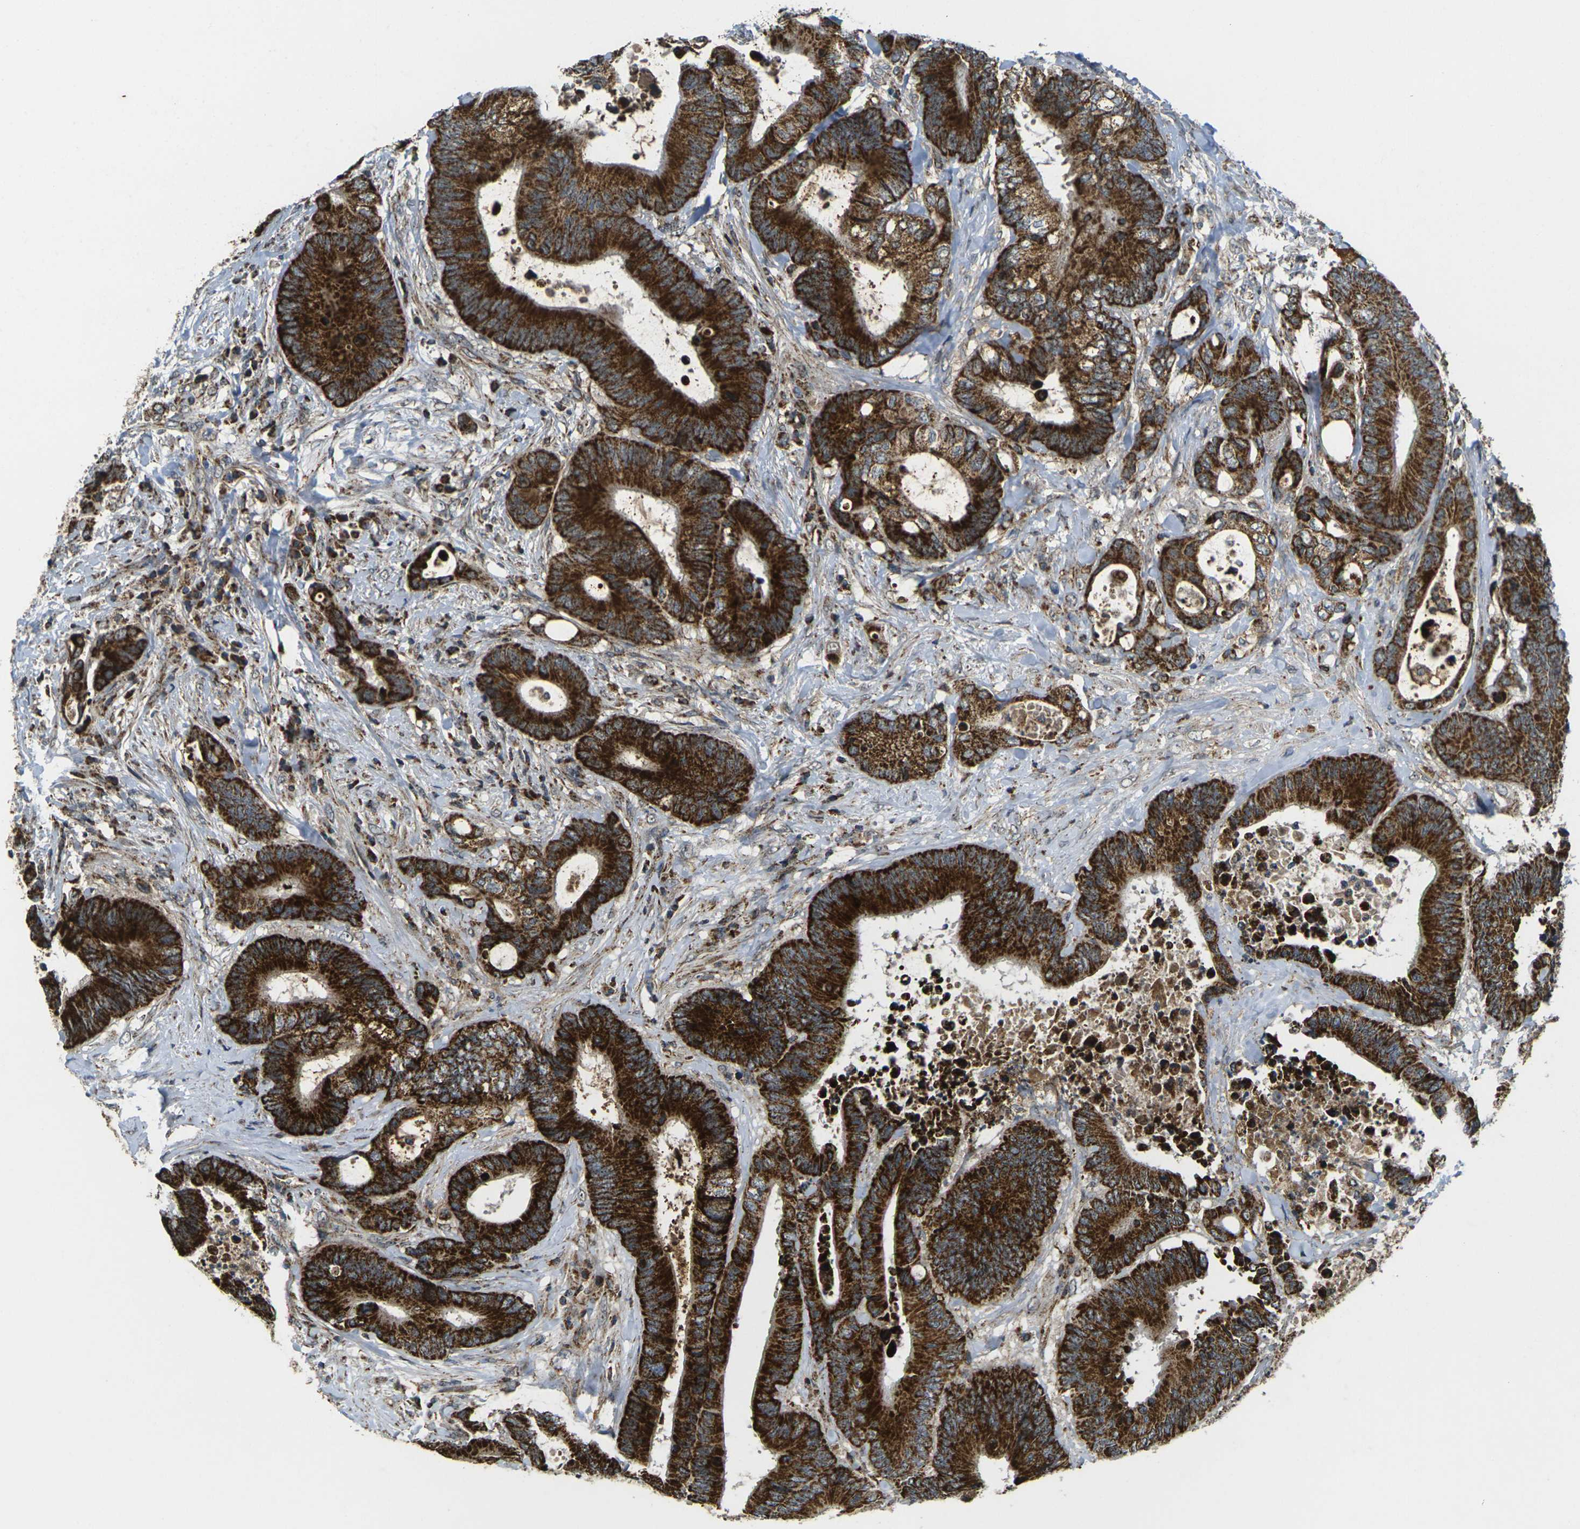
{"staining": {"intensity": "strong", "quantity": ">75%", "location": "cytoplasmic/membranous"}, "tissue": "colorectal cancer", "cell_type": "Tumor cells", "image_type": "cancer", "snomed": [{"axis": "morphology", "description": "Adenocarcinoma, NOS"}, {"axis": "topography", "description": "Rectum"}], "caption": "DAB (3,3'-diaminobenzidine) immunohistochemical staining of adenocarcinoma (colorectal) reveals strong cytoplasmic/membranous protein positivity in about >75% of tumor cells. The protein is shown in brown color, while the nuclei are stained blue.", "gene": "IGF1R", "patient": {"sex": "male", "age": 55}}